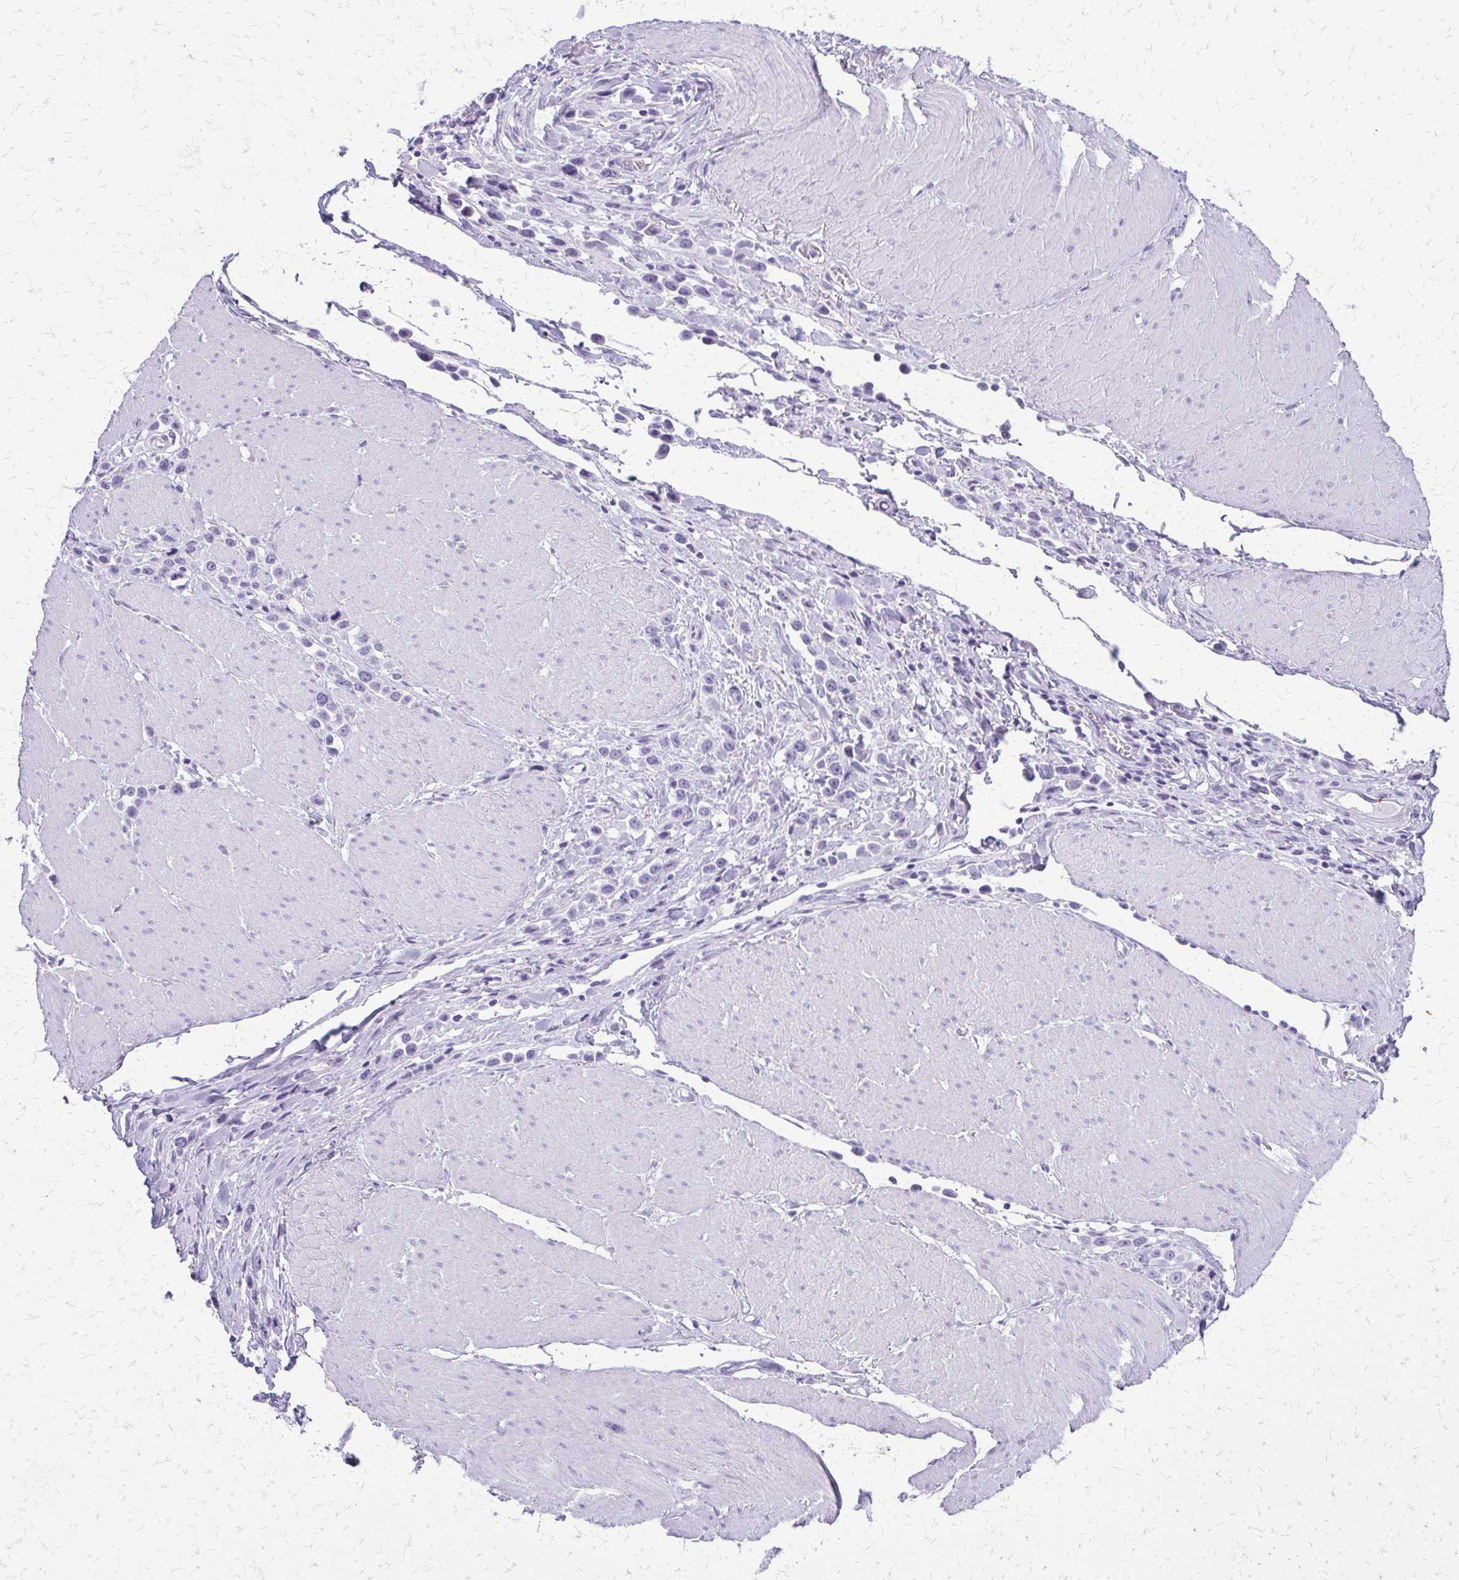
{"staining": {"intensity": "negative", "quantity": "none", "location": "none"}, "tissue": "stomach cancer", "cell_type": "Tumor cells", "image_type": "cancer", "snomed": [{"axis": "morphology", "description": "Adenocarcinoma, NOS"}, {"axis": "topography", "description": "Stomach"}], "caption": "Stomach cancer (adenocarcinoma) was stained to show a protein in brown. There is no significant expression in tumor cells. Nuclei are stained in blue.", "gene": "FAM162B", "patient": {"sex": "male", "age": 47}}